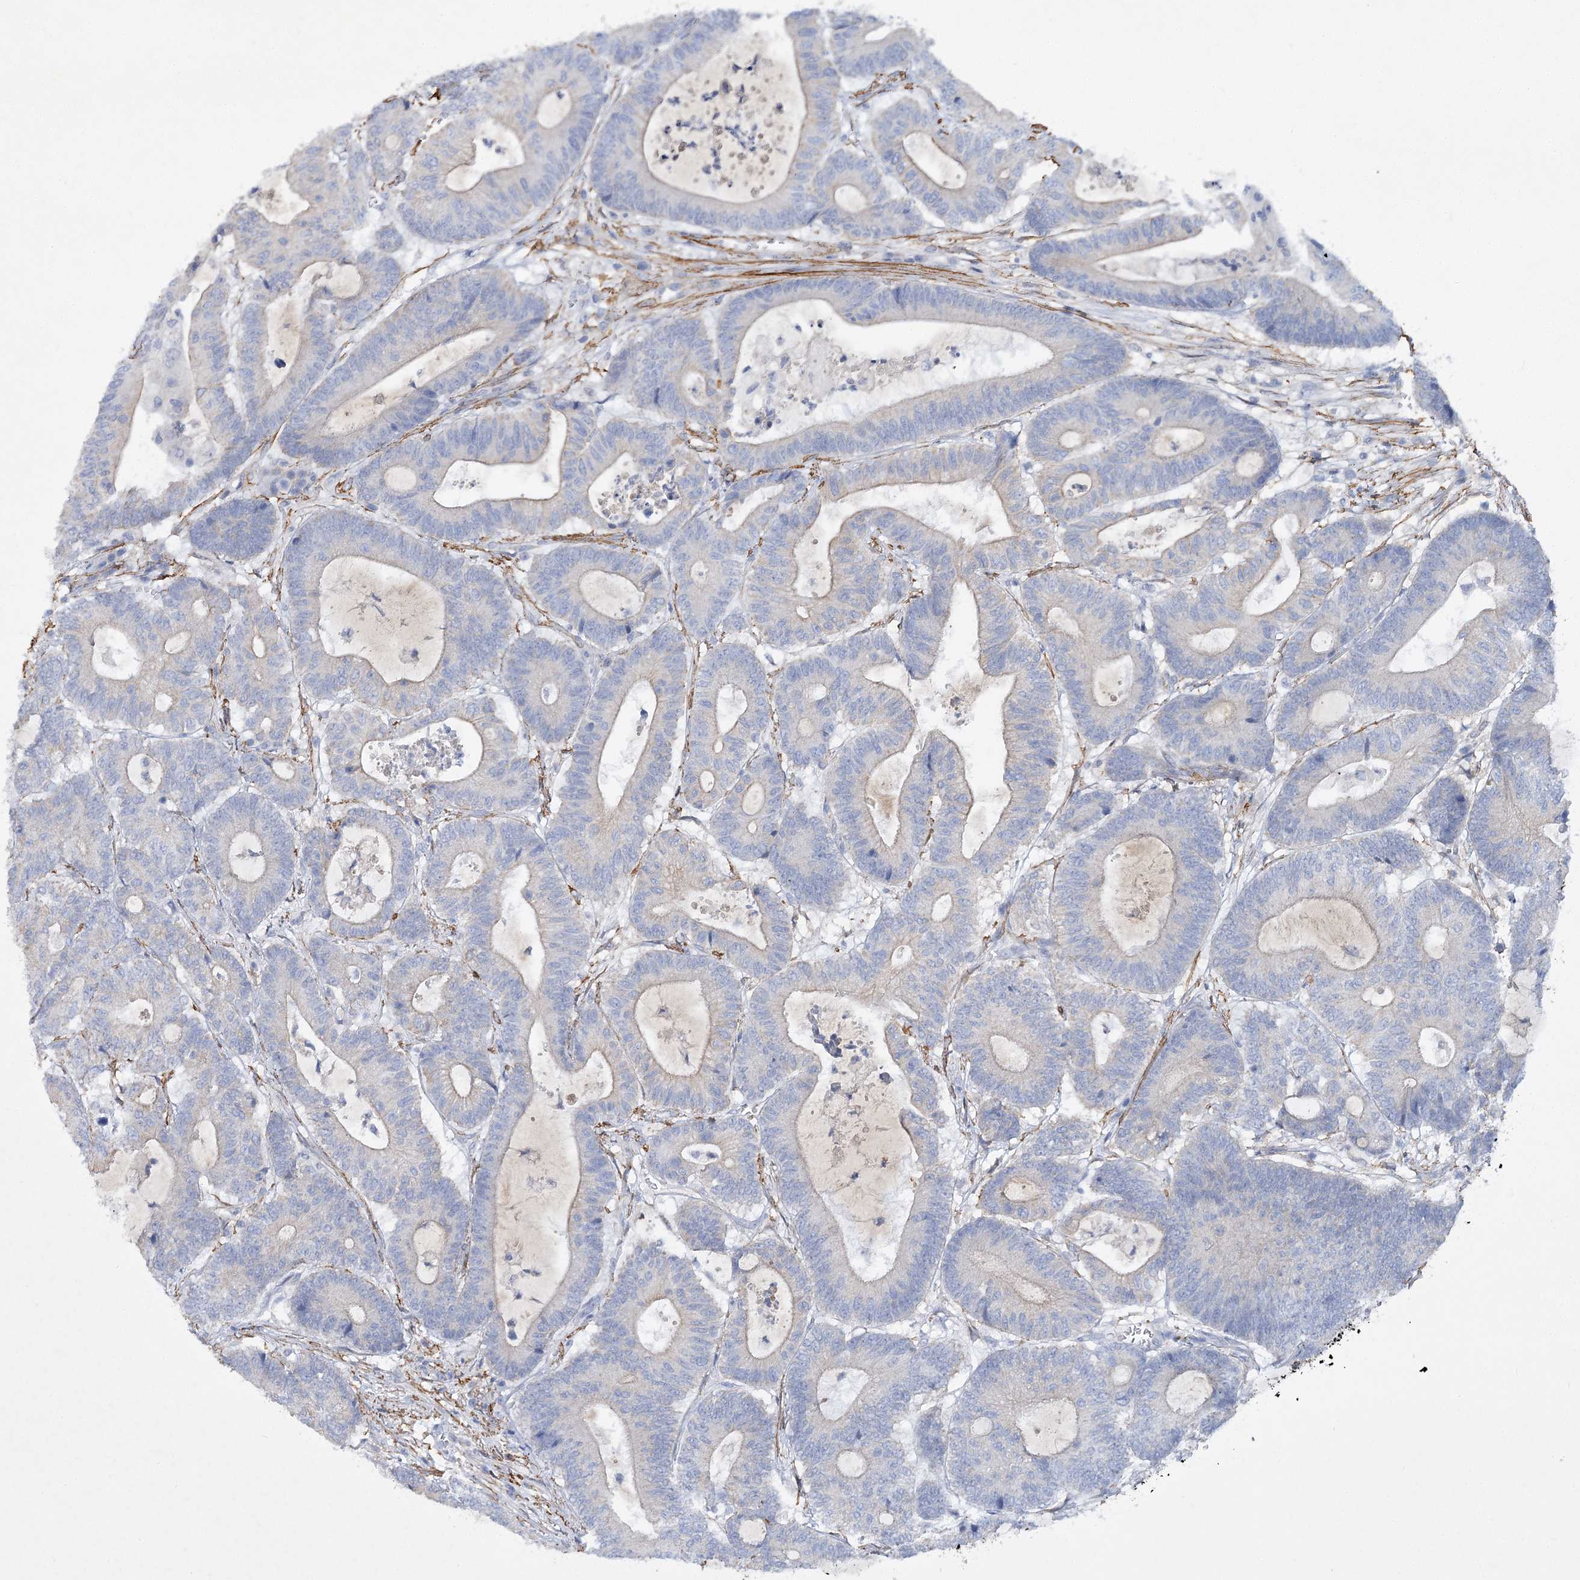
{"staining": {"intensity": "negative", "quantity": "none", "location": "none"}, "tissue": "colorectal cancer", "cell_type": "Tumor cells", "image_type": "cancer", "snomed": [{"axis": "morphology", "description": "Adenocarcinoma, NOS"}, {"axis": "topography", "description": "Colon"}], "caption": "Immunohistochemistry micrograph of colorectal adenocarcinoma stained for a protein (brown), which reveals no positivity in tumor cells.", "gene": "RTN2", "patient": {"sex": "female", "age": 84}}